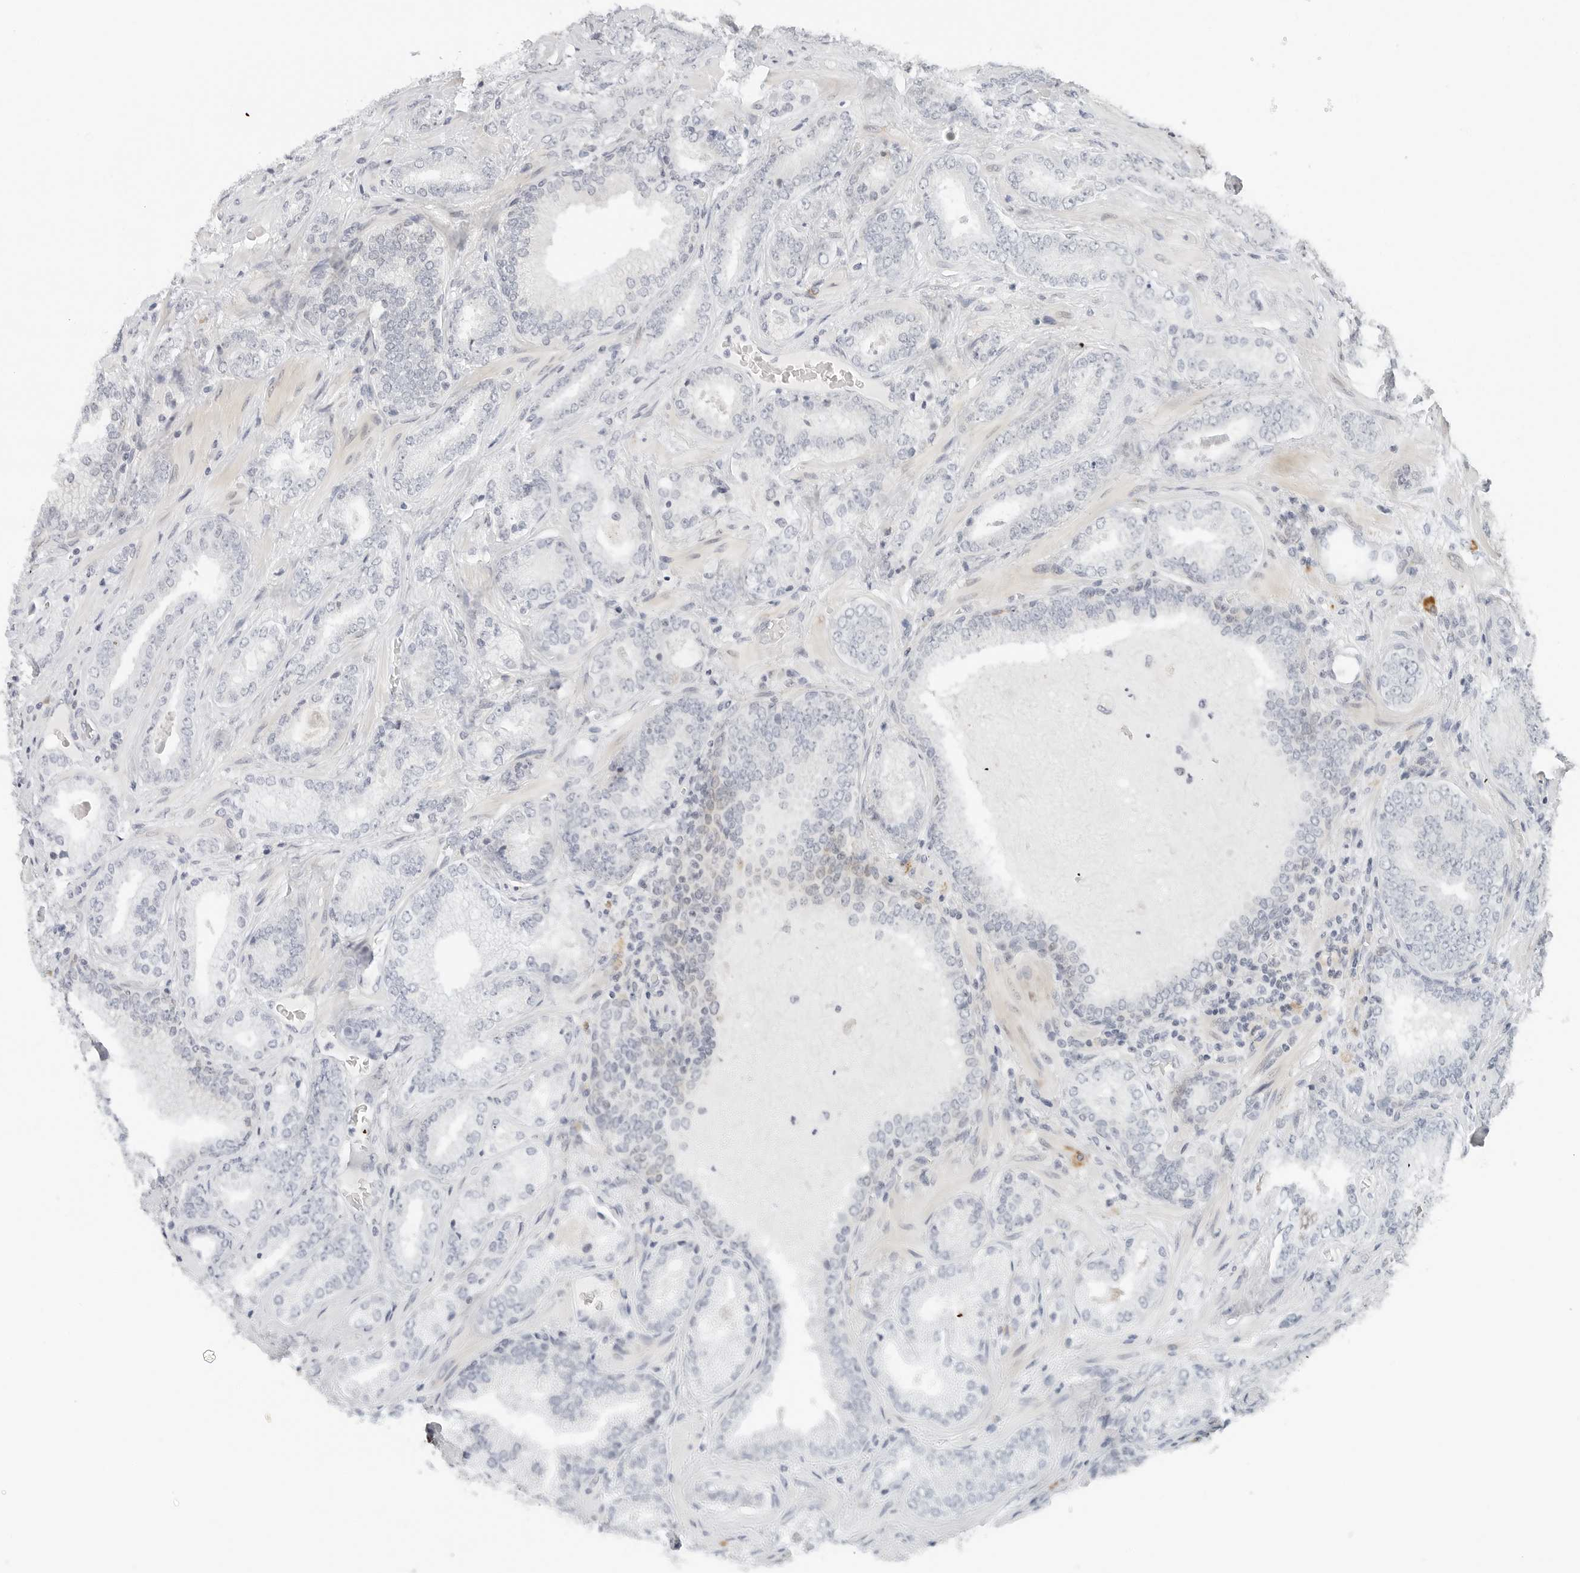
{"staining": {"intensity": "negative", "quantity": "none", "location": "none"}, "tissue": "prostate cancer", "cell_type": "Tumor cells", "image_type": "cancer", "snomed": [{"axis": "morphology", "description": "Adenocarcinoma, High grade"}, {"axis": "topography", "description": "Prostate"}], "caption": "Prostate adenocarcinoma (high-grade) was stained to show a protein in brown. There is no significant expression in tumor cells.", "gene": "PARP10", "patient": {"sex": "male", "age": 58}}